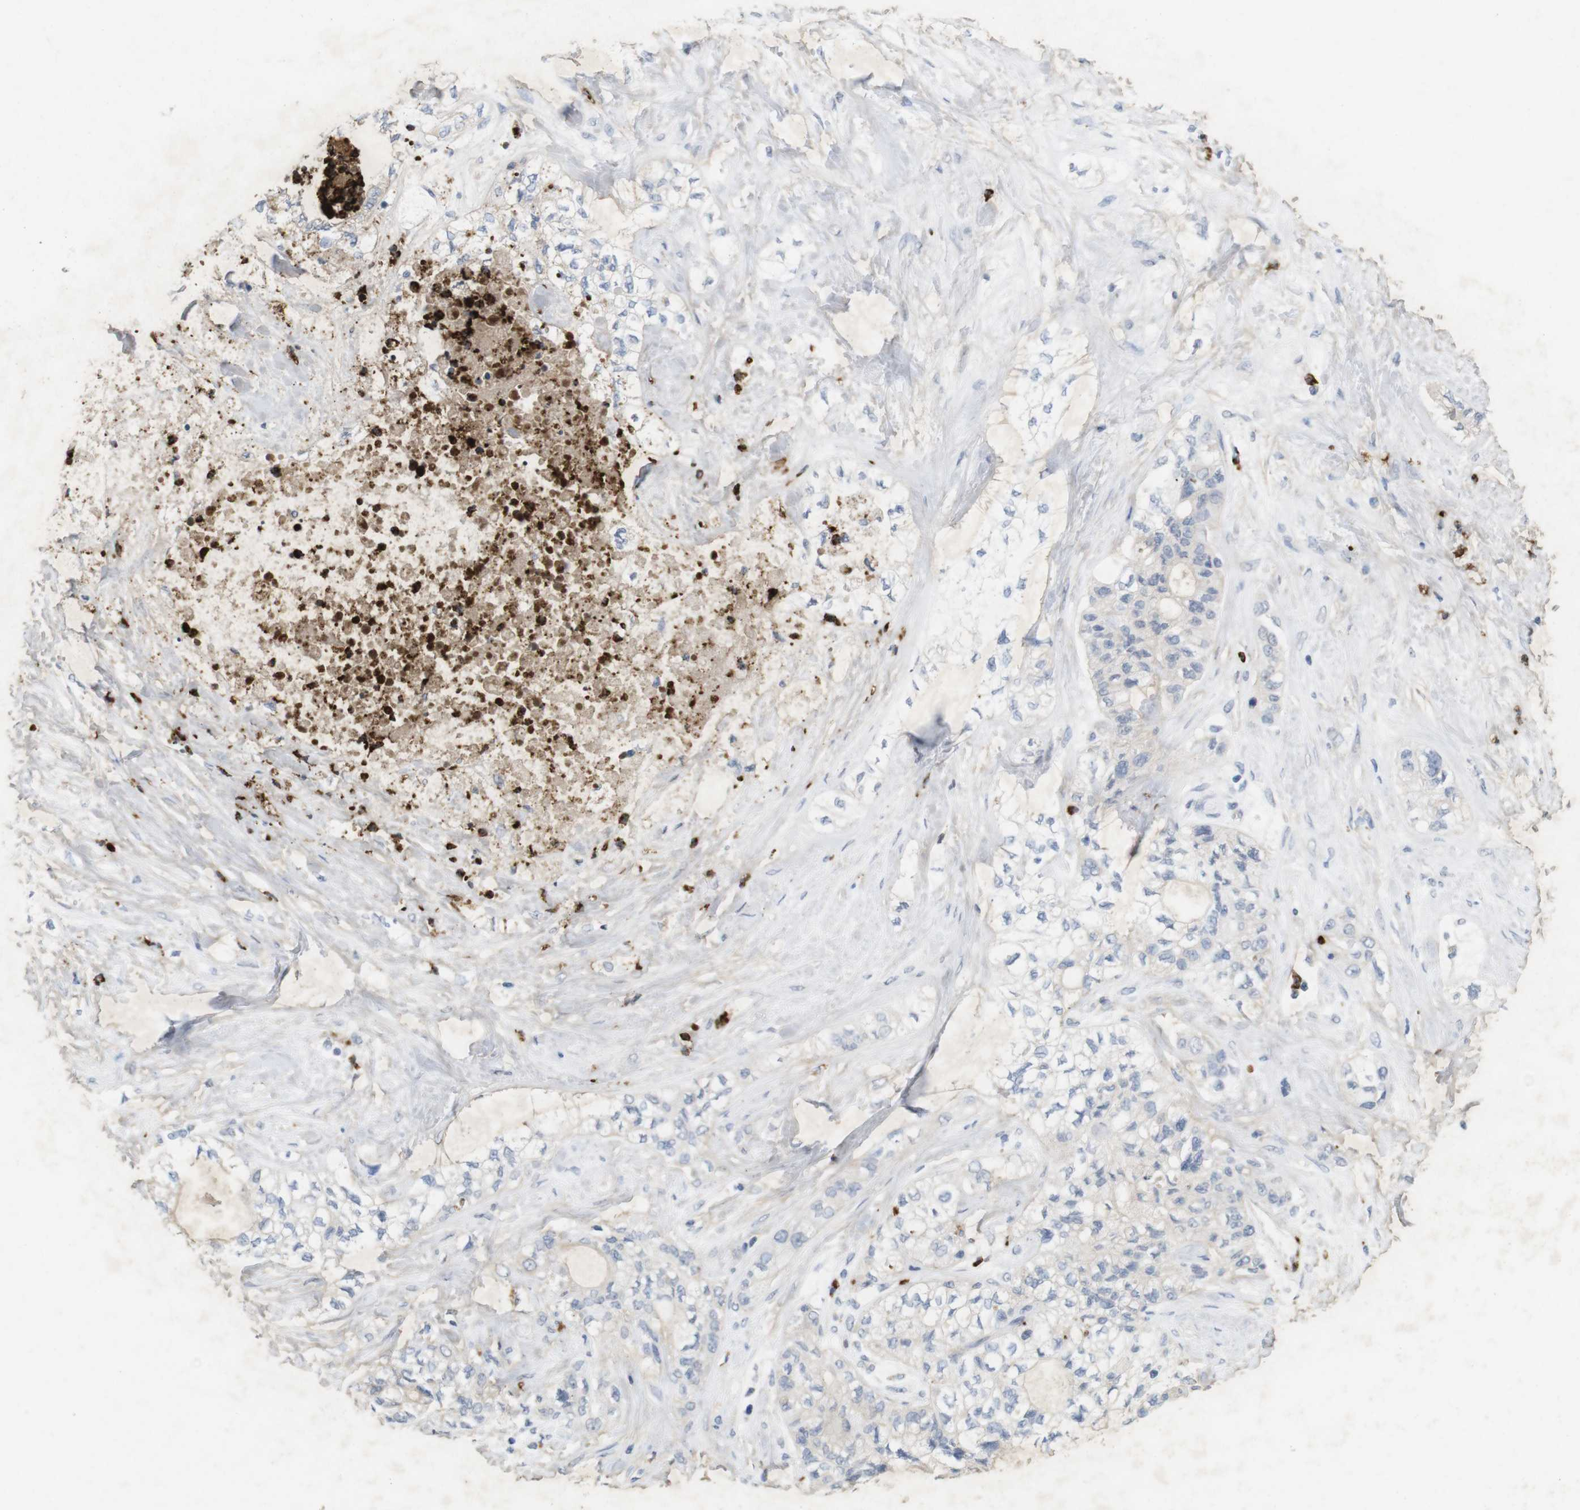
{"staining": {"intensity": "negative", "quantity": "none", "location": "none"}, "tissue": "pancreatic cancer", "cell_type": "Tumor cells", "image_type": "cancer", "snomed": [{"axis": "morphology", "description": "Adenocarcinoma, NOS"}, {"axis": "topography", "description": "Pancreas"}], "caption": "Tumor cells are negative for brown protein staining in pancreatic cancer (adenocarcinoma).", "gene": "TSPAN14", "patient": {"sex": "male", "age": 70}}